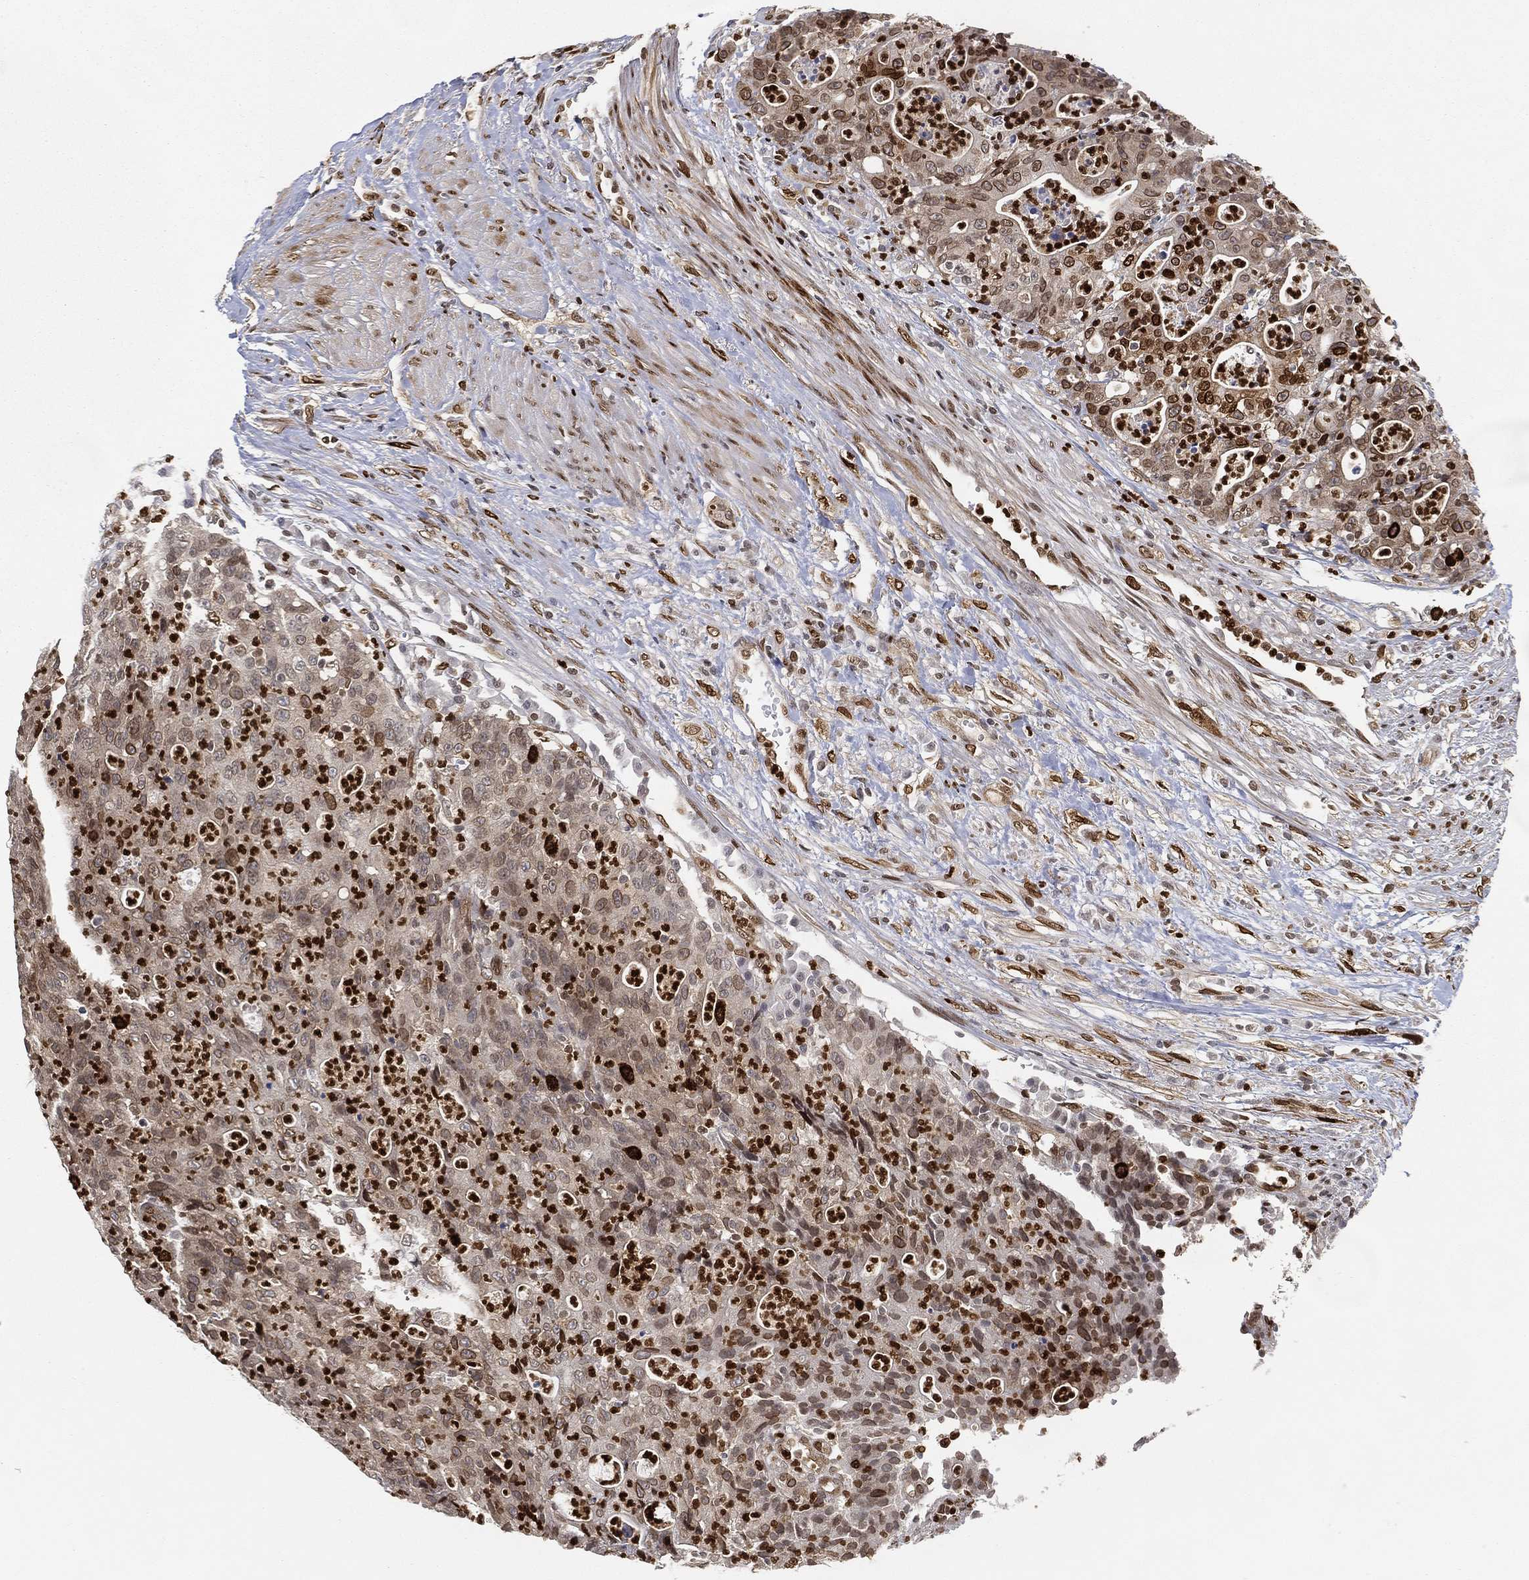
{"staining": {"intensity": "moderate", "quantity": "25%-75%", "location": "nuclear"}, "tissue": "colorectal cancer", "cell_type": "Tumor cells", "image_type": "cancer", "snomed": [{"axis": "morphology", "description": "Adenocarcinoma, NOS"}, {"axis": "topography", "description": "Colon"}], "caption": "This histopathology image demonstrates colorectal cancer (adenocarcinoma) stained with immunohistochemistry to label a protein in brown. The nuclear of tumor cells show moderate positivity for the protein. Nuclei are counter-stained blue.", "gene": "LMNB1", "patient": {"sex": "male", "age": 70}}